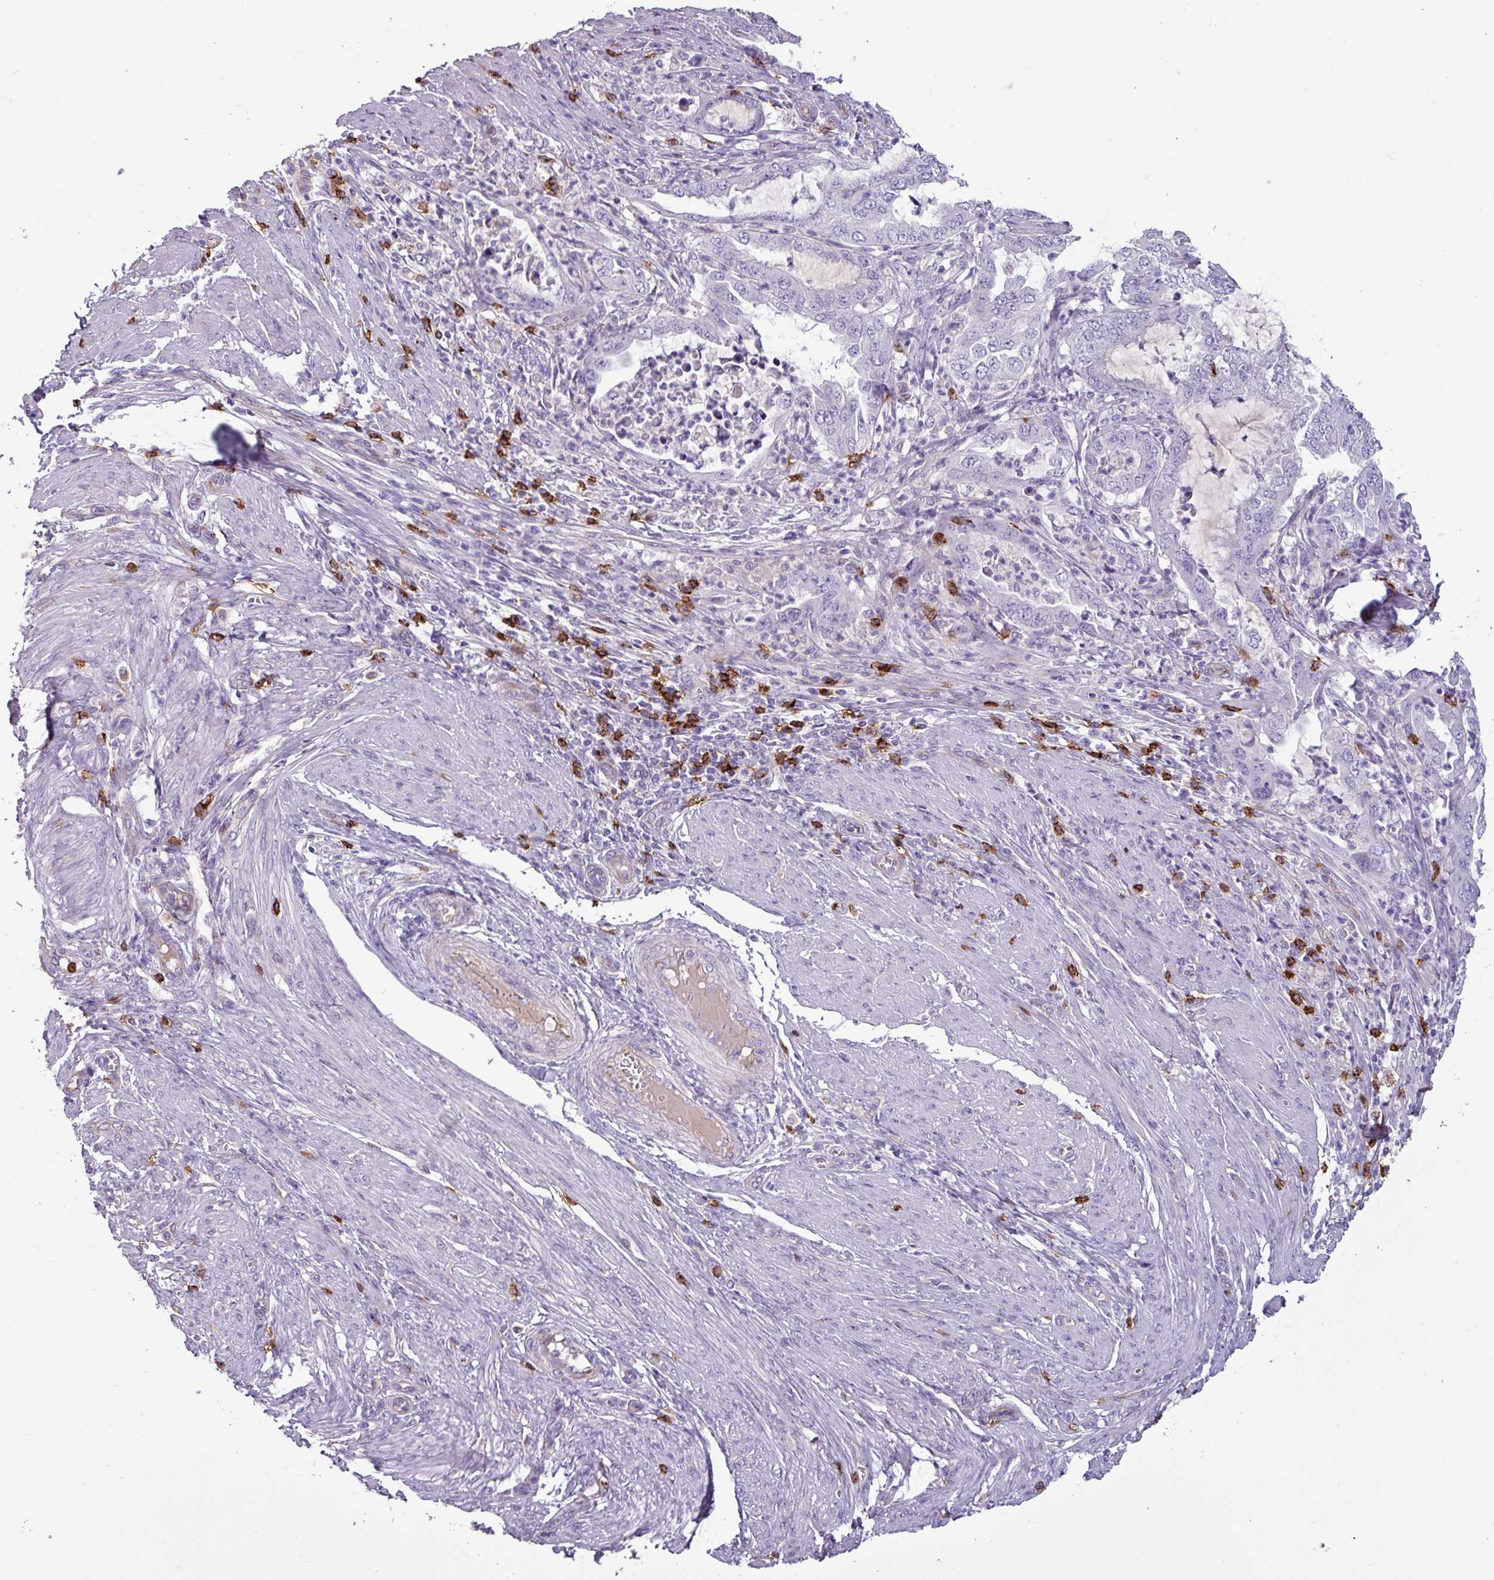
{"staining": {"intensity": "negative", "quantity": "none", "location": "none"}, "tissue": "endometrial cancer", "cell_type": "Tumor cells", "image_type": "cancer", "snomed": [{"axis": "morphology", "description": "Adenocarcinoma, NOS"}, {"axis": "topography", "description": "Endometrium"}], "caption": "Tumor cells show no significant protein staining in endometrial cancer (adenocarcinoma).", "gene": "CD8A", "patient": {"sex": "female", "age": 51}}